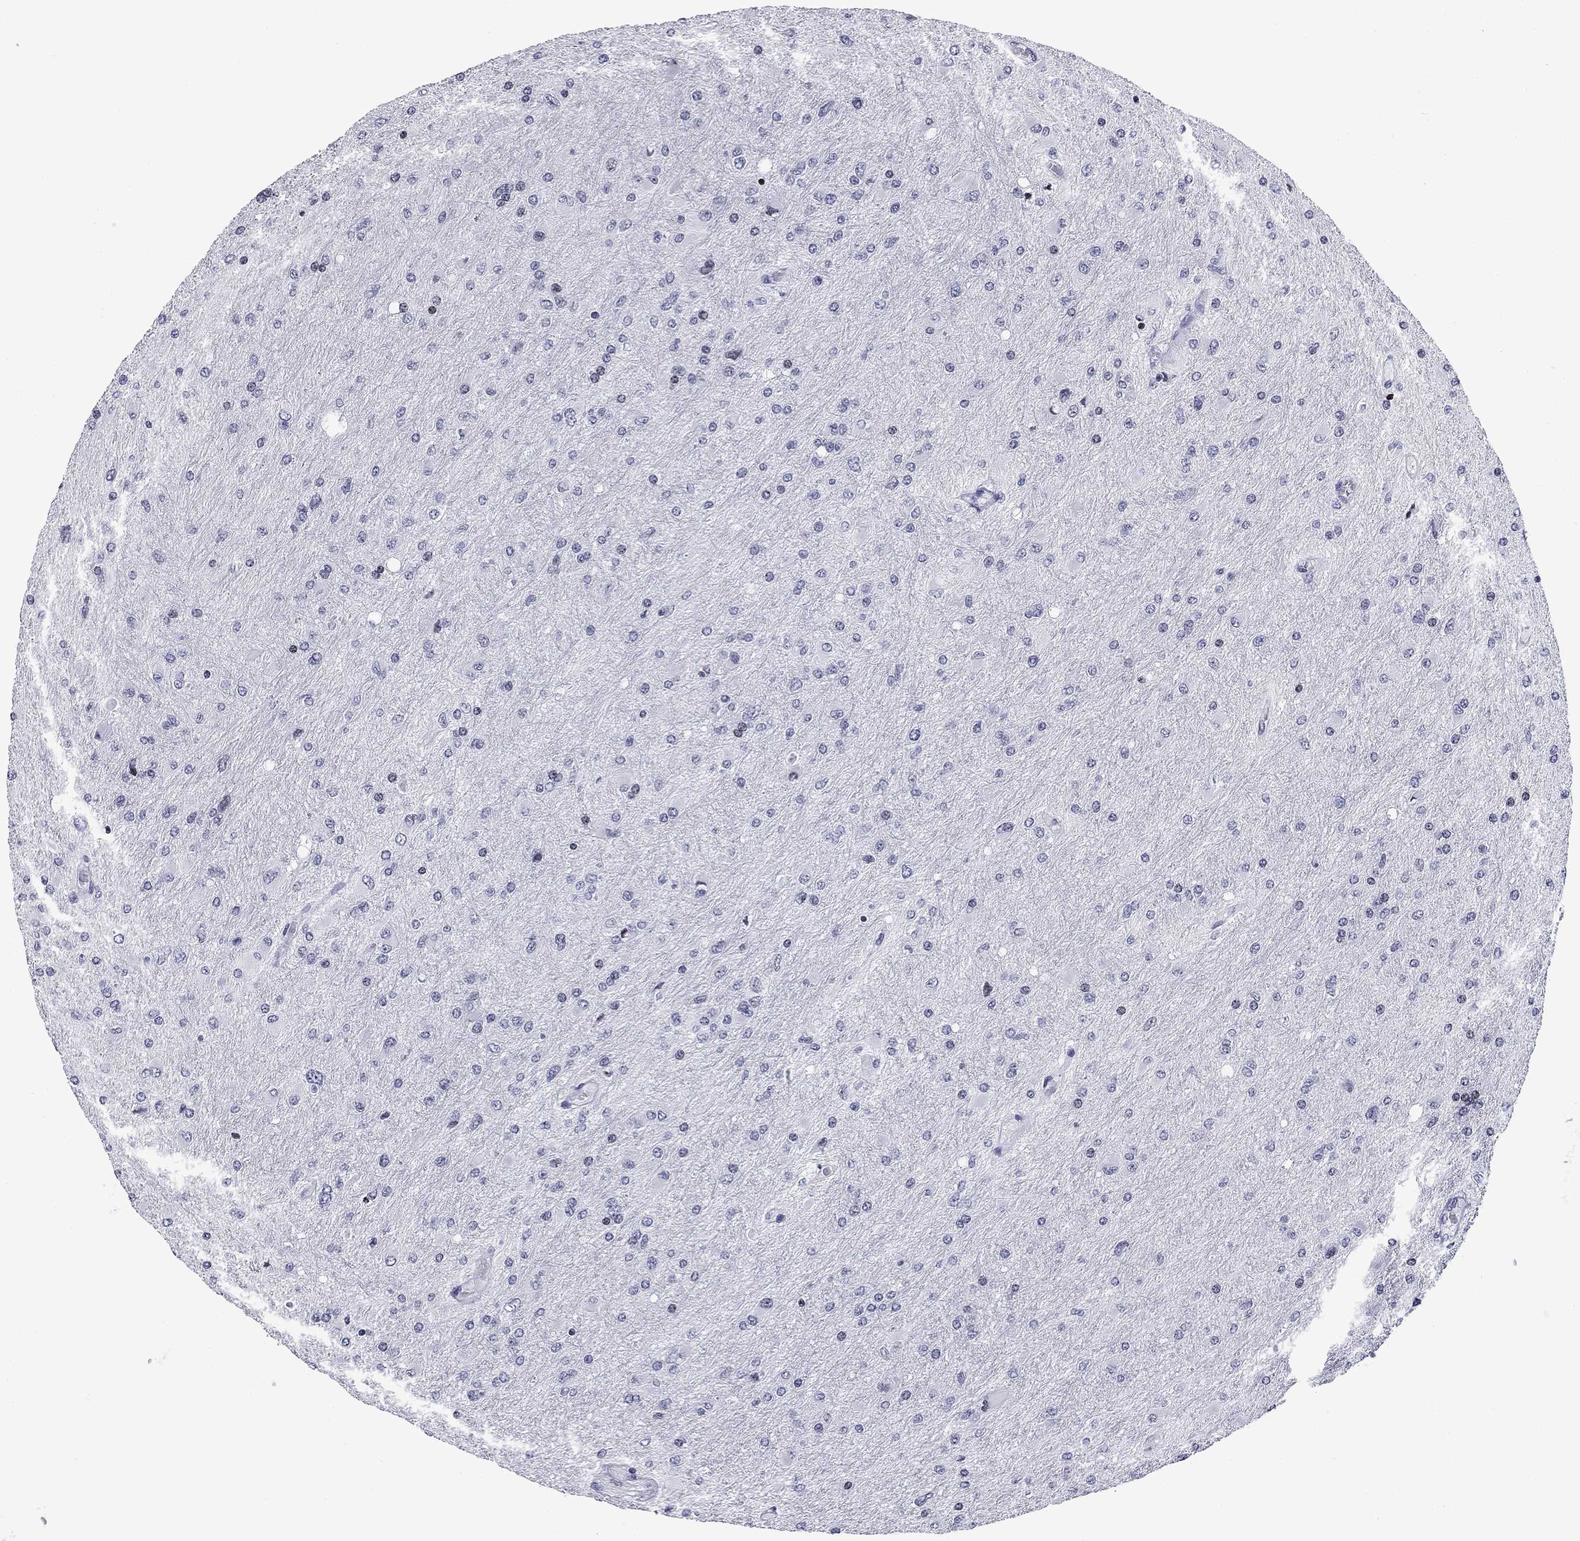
{"staining": {"intensity": "negative", "quantity": "none", "location": "none"}, "tissue": "glioma", "cell_type": "Tumor cells", "image_type": "cancer", "snomed": [{"axis": "morphology", "description": "Glioma, malignant, High grade"}, {"axis": "topography", "description": "Cerebral cortex"}], "caption": "This is a photomicrograph of immunohistochemistry staining of glioma, which shows no staining in tumor cells.", "gene": "CCDC144A", "patient": {"sex": "female", "age": 36}}